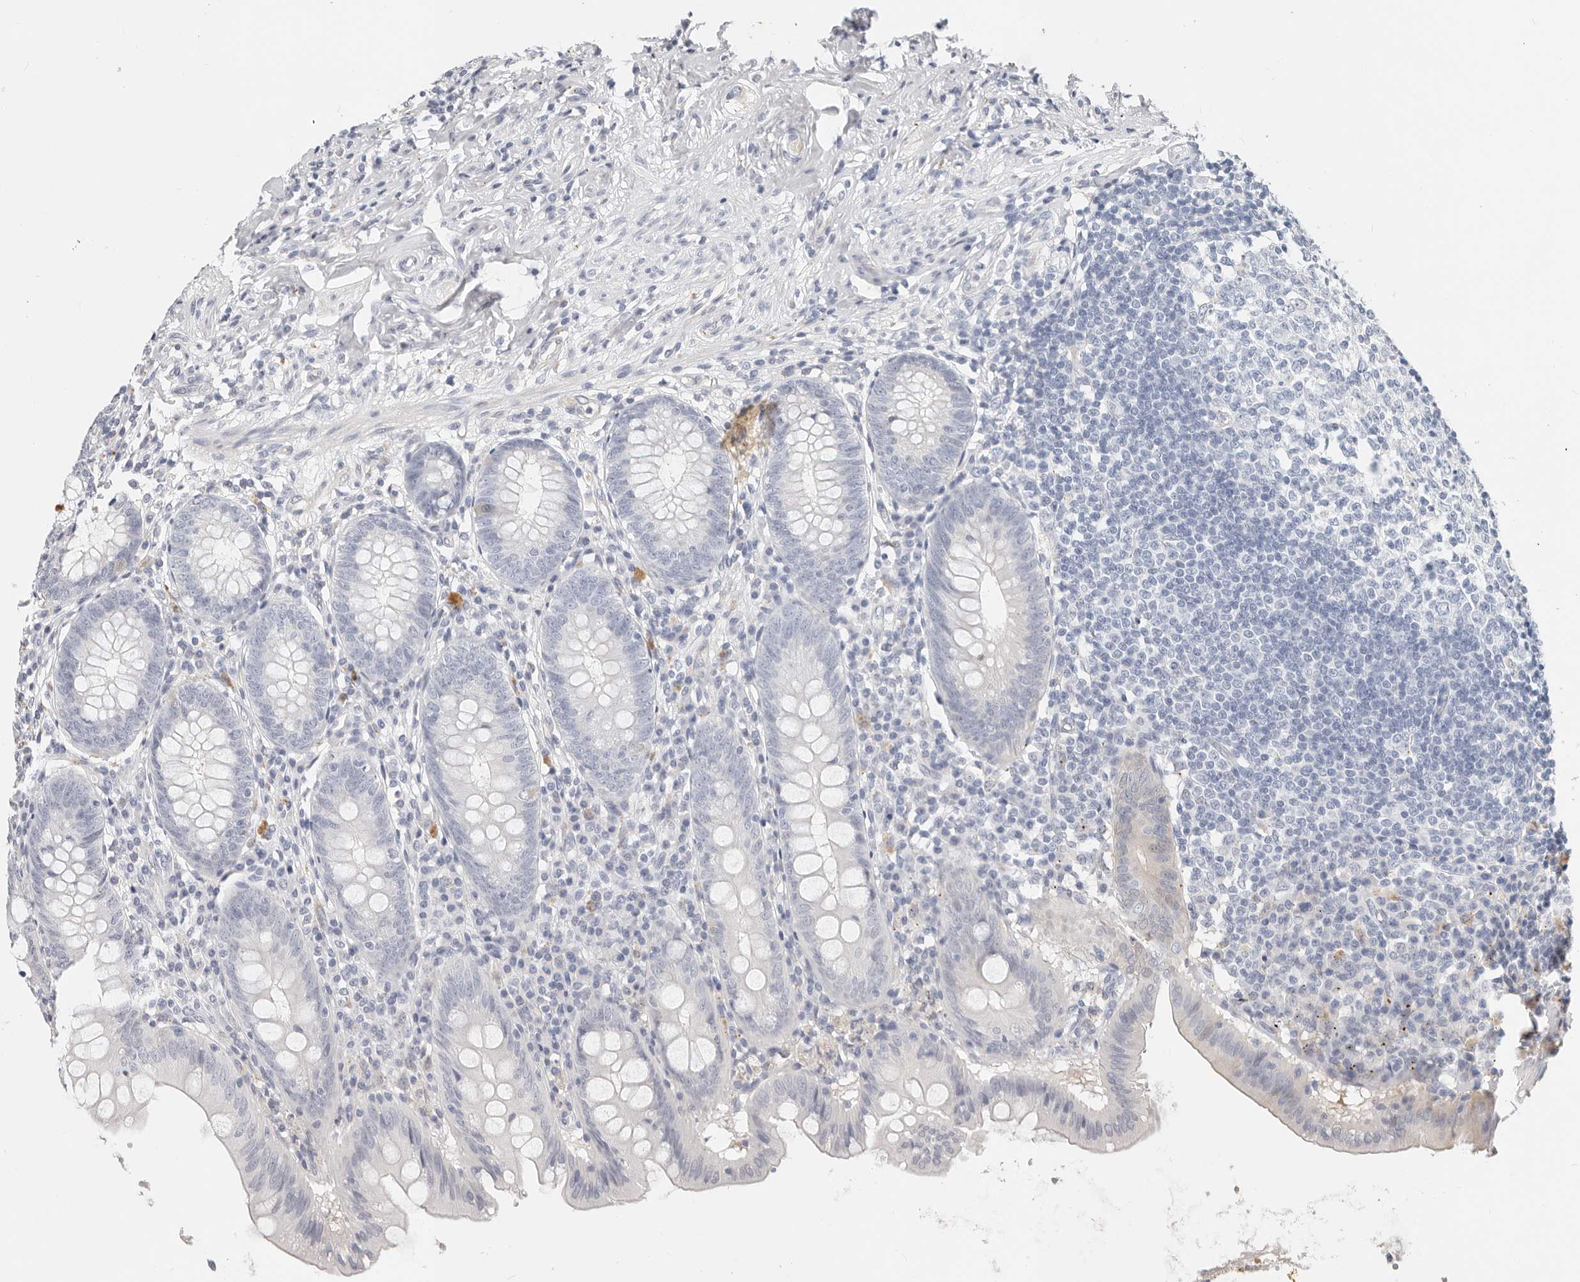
{"staining": {"intensity": "negative", "quantity": "none", "location": "none"}, "tissue": "appendix", "cell_type": "Glandular cells", "image_type": "normal", "snomed": [{"axis": "morphology", "description": "Normal tissue, NOS"}, {"axis": "topography", "description": "Appendix"}], "caption": "Benign appendix was stained to show a protein in brown. There is no significant expression in glandular cells.", "gene": "ZRANB1", "patient": {"sex": "female", "age": 54}}